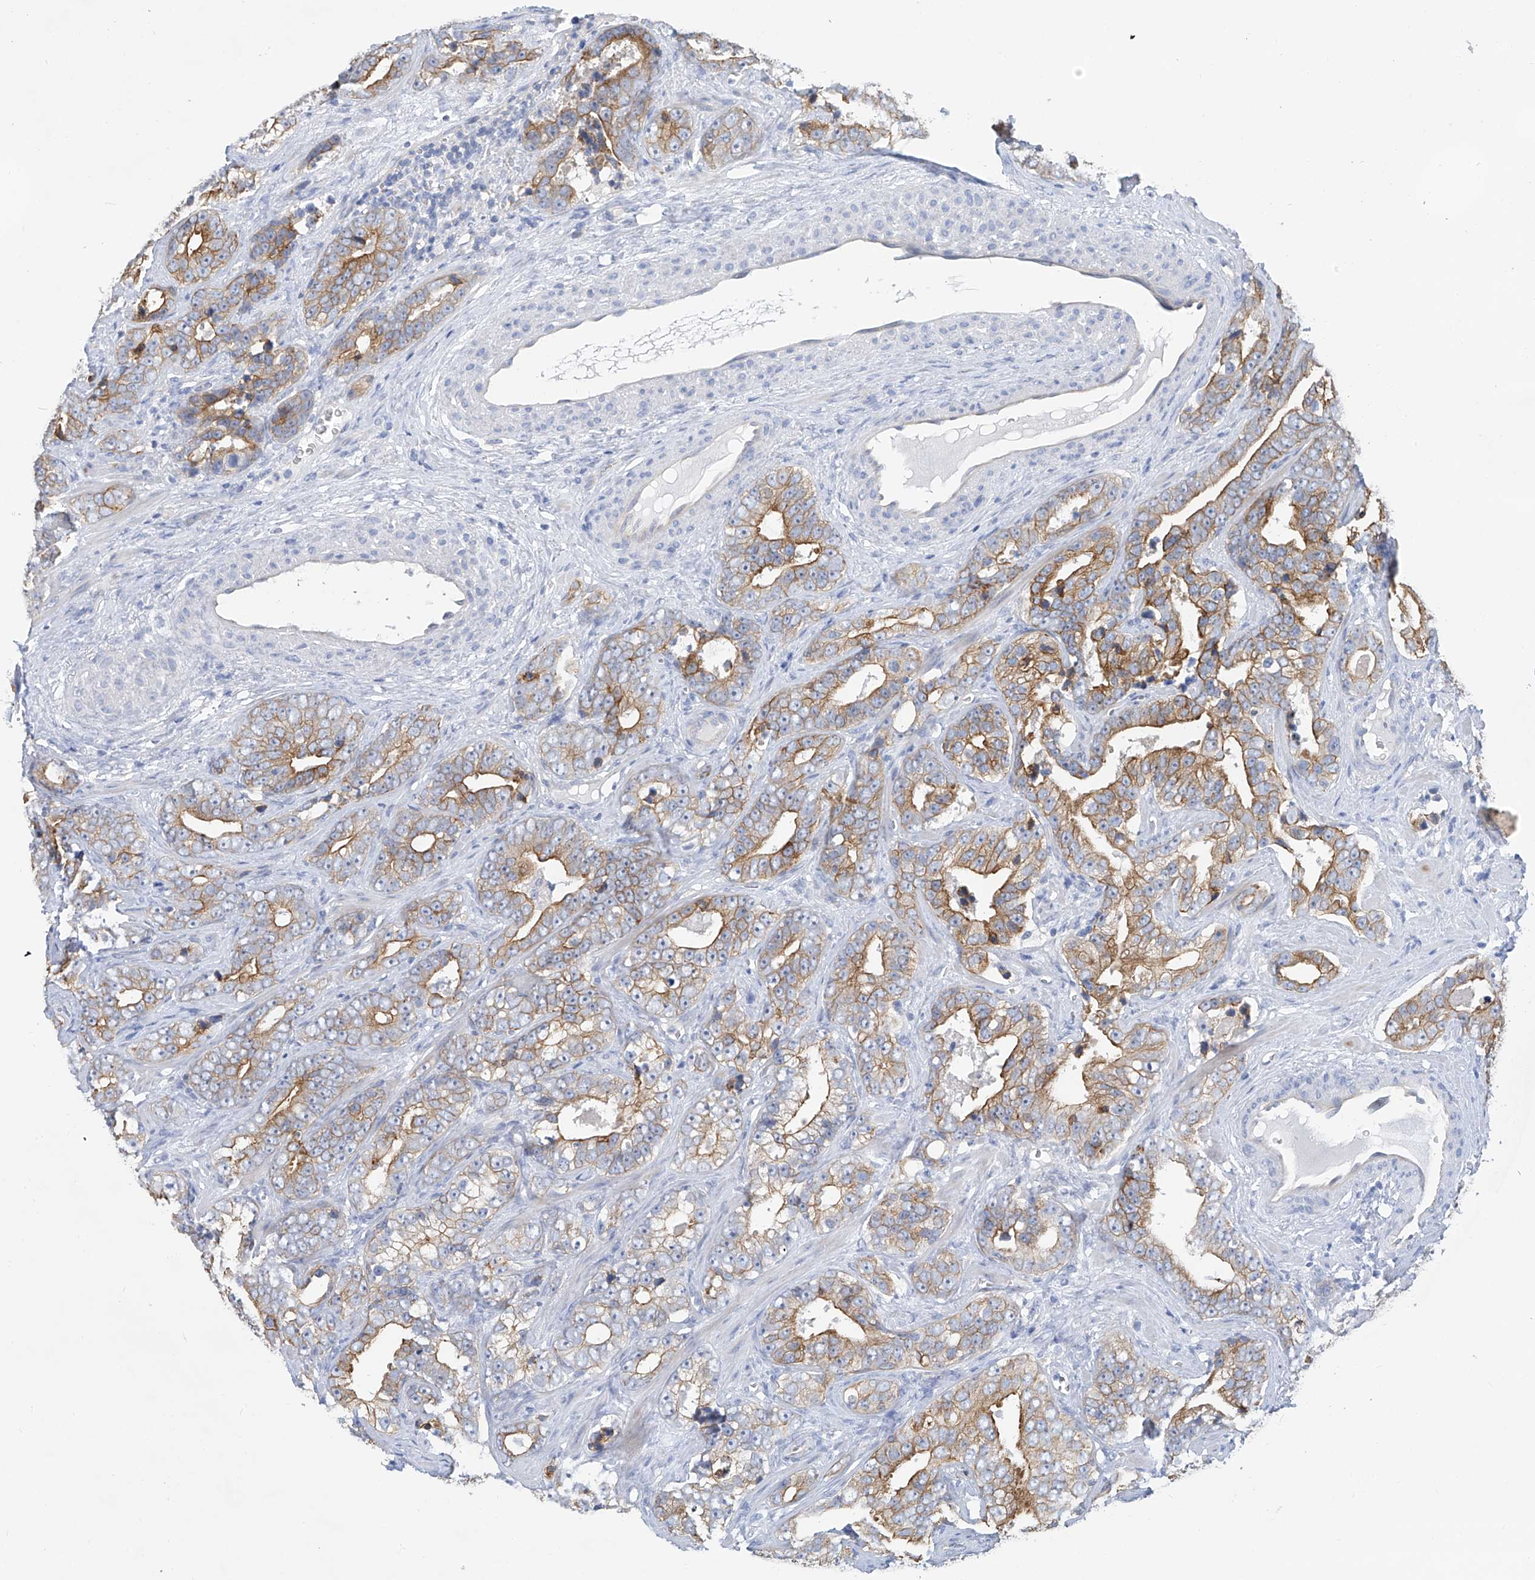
{"staining": {"intensity": "moderate", "quantity": "25%-75%", "location": "cytoplasmic/membranous"}, "tissue": "prostate cancer", "cell_type": "Tumor cells", "image_type": "cancer", "snomed": [{"axis": "morphology", "description": "Adenocarcinoma, High grade"}, {"axis": "topography", "description": "Prostate"}], "caption": "Tumor cells exhibit medium levels of moderate cytoplasmic/membranous positivity in about 25%-75% of cells in prostate cancer (high-grade adenocarcinoma). (Stains: DAB (3,3'-diaminobenzidine) in brown, nuclei in blue, Microscopy: brightfield microscopy at high magnification).", "gene": "PIK3C2B", "patient": {"sex": "male", "age": 62}}